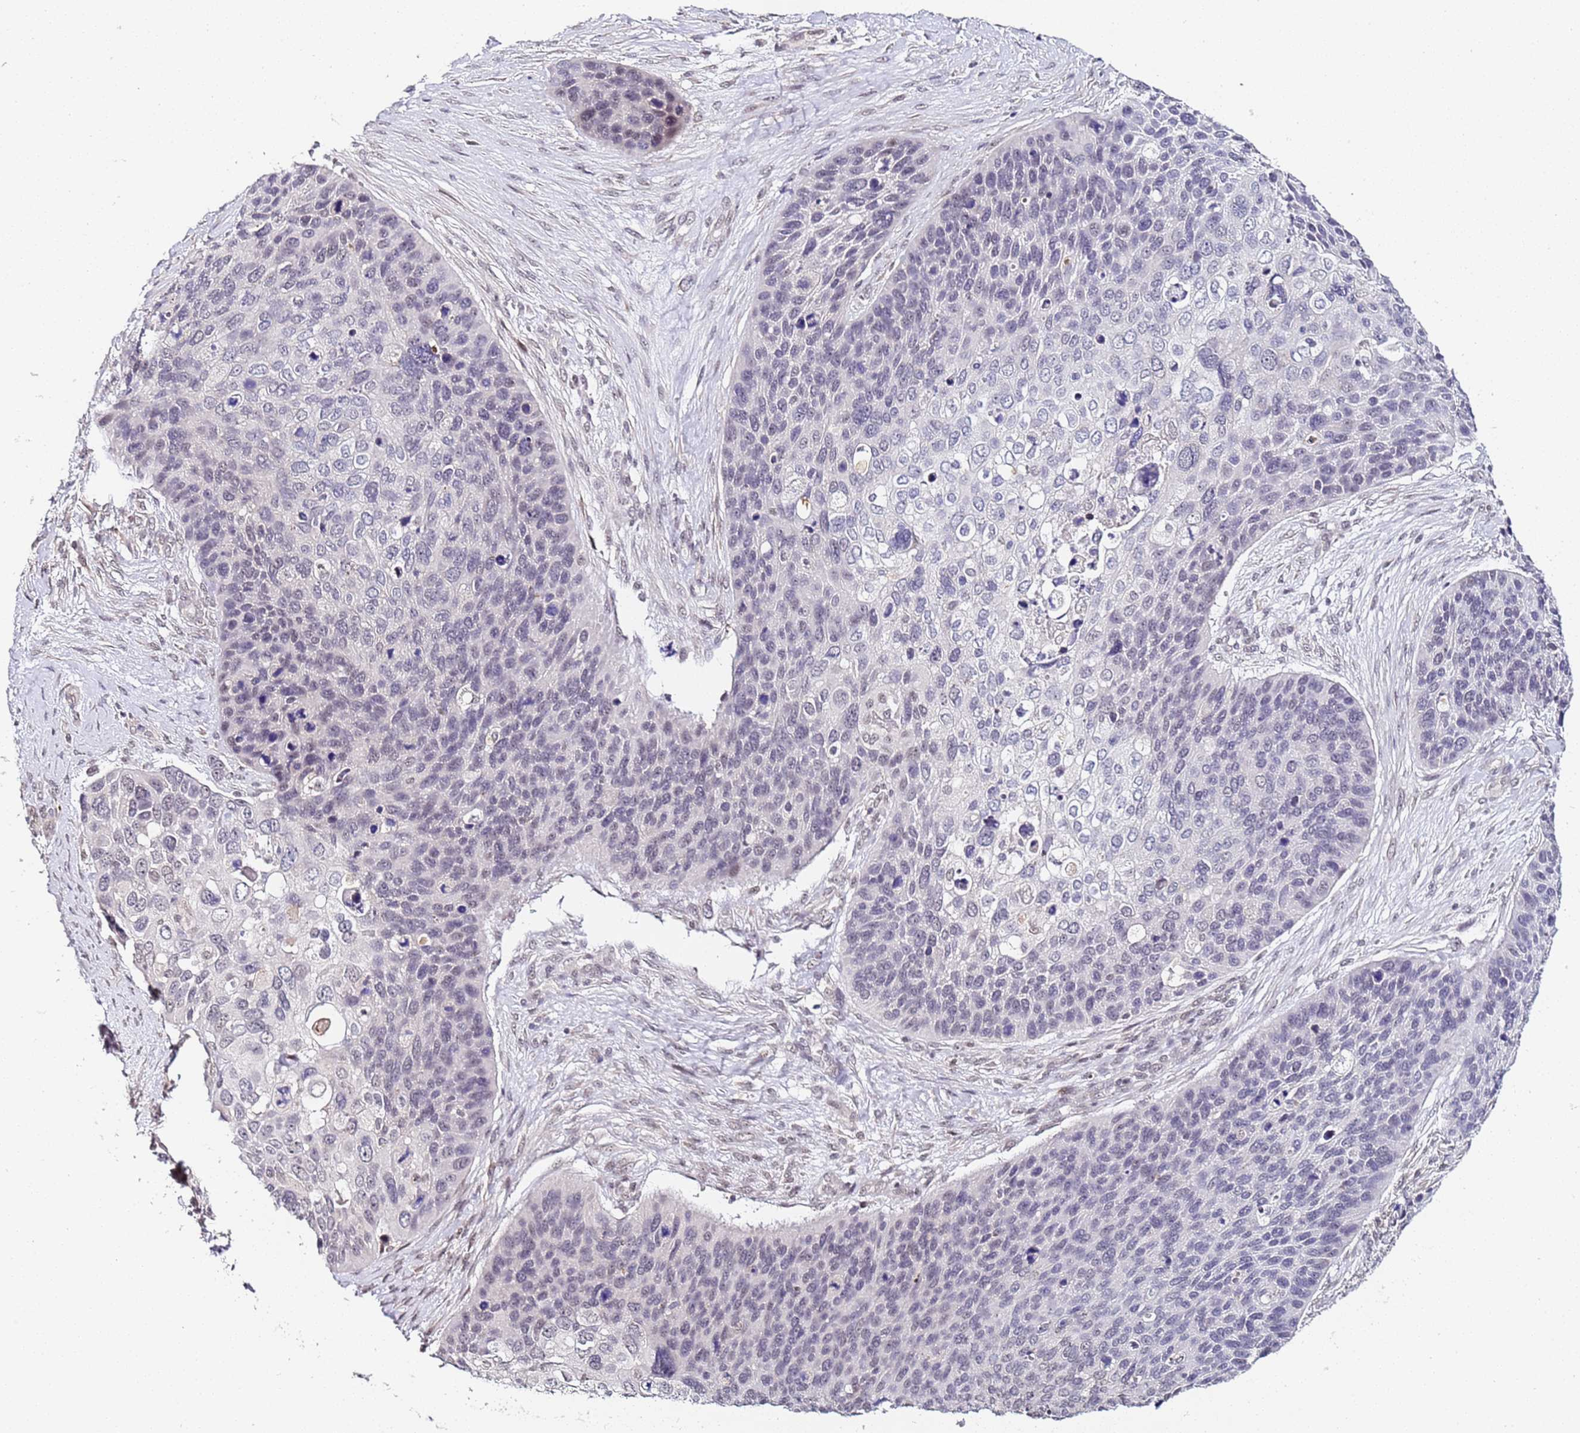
{"staining": {"intensity": "negative", "quantity": "none", "location": "none"}, "tissue": "skin cancer", "cell_type": "Tumor cells", "image_type": "cancer", "snomed": [{"axis": "morphology", "description": "Basal cell carcinoma"}, {"axis": "topography", "description": "Skin"}], "caption": "Skin cancer was stained to show a protein in brown. There is no significant staining in tumor cells. (DAB immunohistochemistry visualized using brightfield microscopy, high magnification).", "gene": "LSM3", "patient": {"sex": "female", "age": 74}}